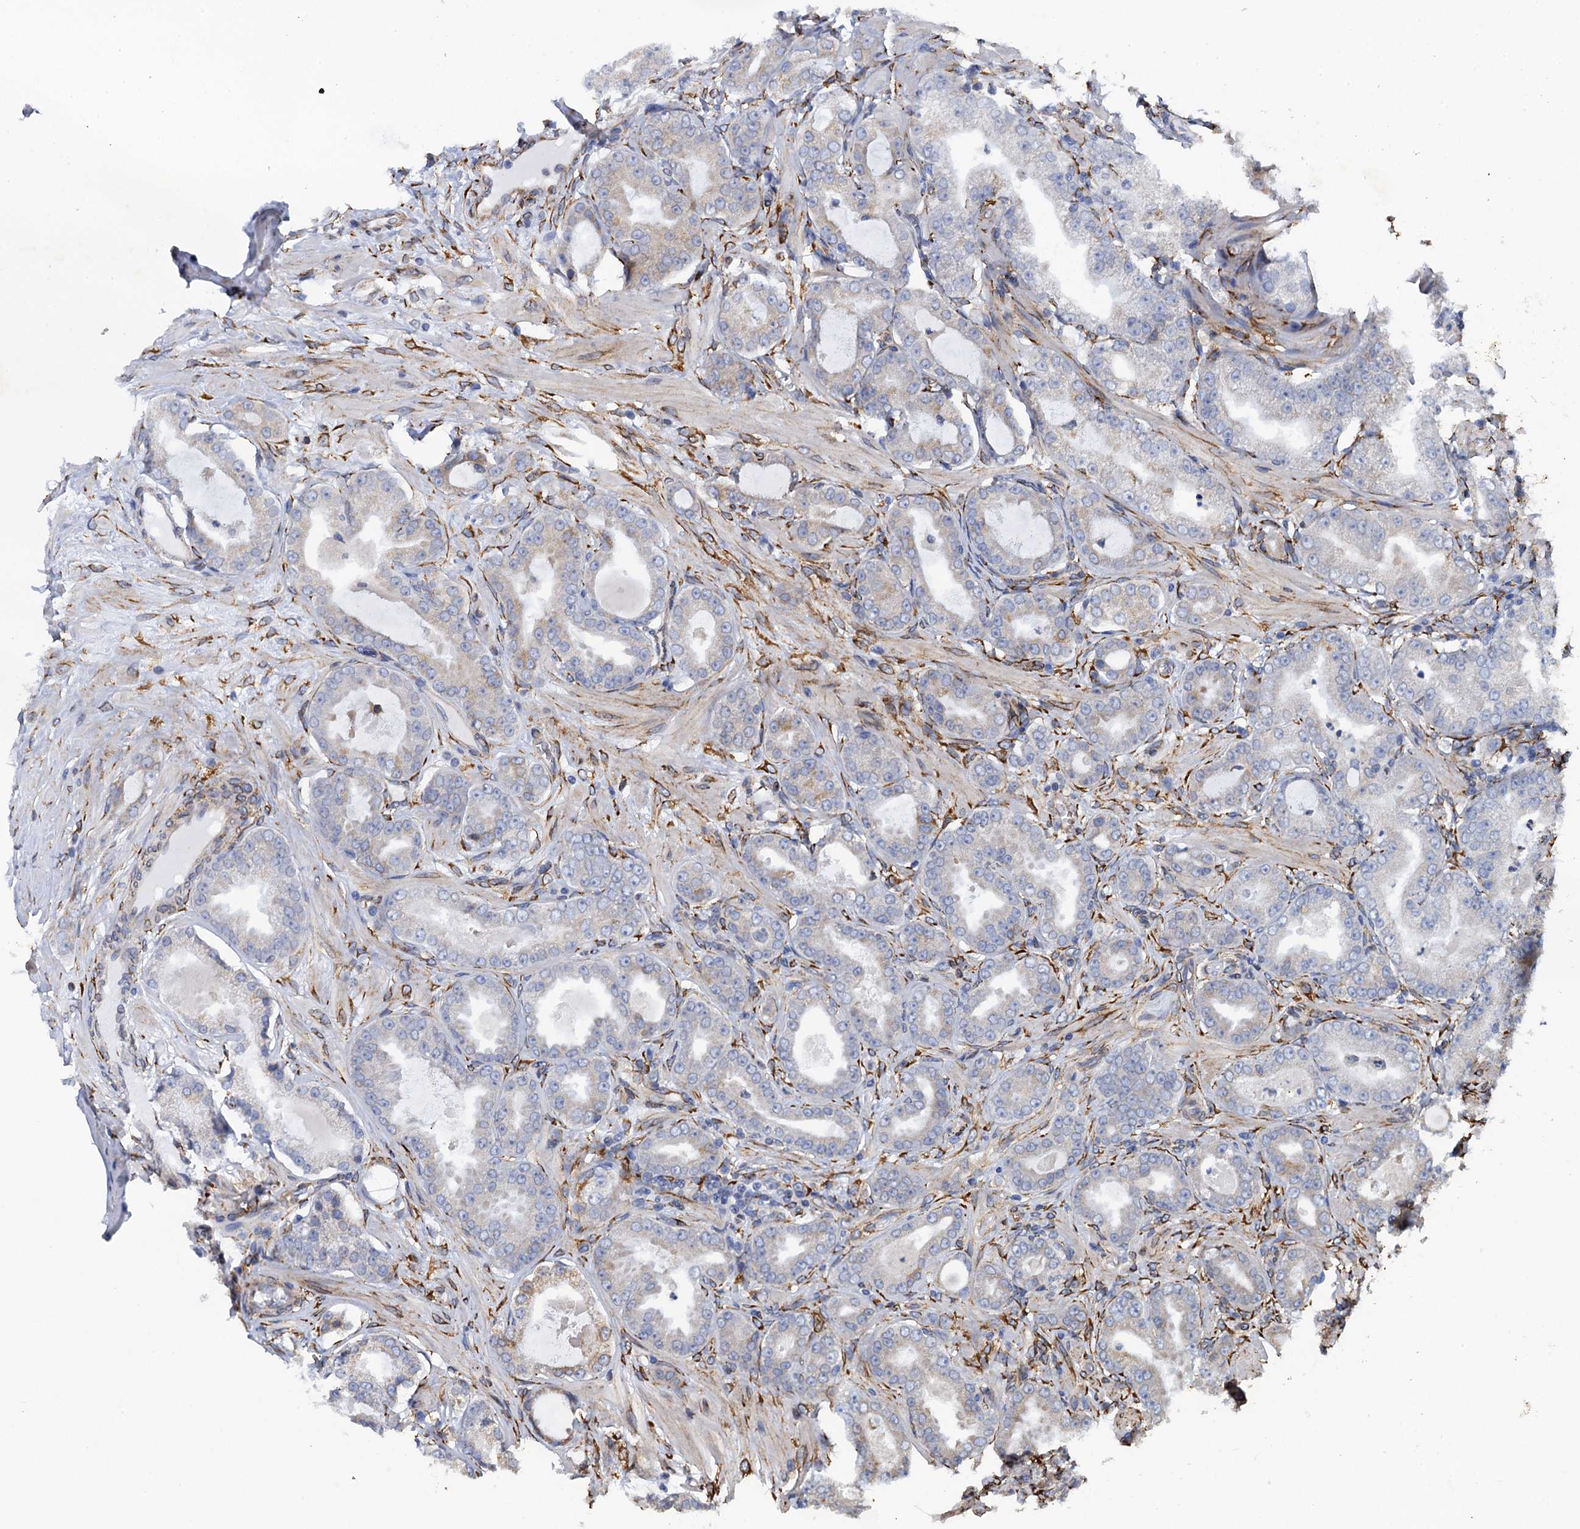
{"staining": {"intensity": "negative", "quantity": "none", "location": "none"}, "tissue": "prostate cancer", "cell_type": "Tumor cells", "image_type": "cancer", "snomed": [{"axis": "morphology", "description": "Adenocarcinoma, Low grade"}, {"axis": "topography", "description": "Prostate"}], "caption": "High magnification brightfield microscopy of prostate cancer stained with DAB (brown) and counterstained with hematoxylin (blue): tumor cells show no significant staining.", "gene": "POGLUT3", "patient": {"sex": "male", "age": 63}}